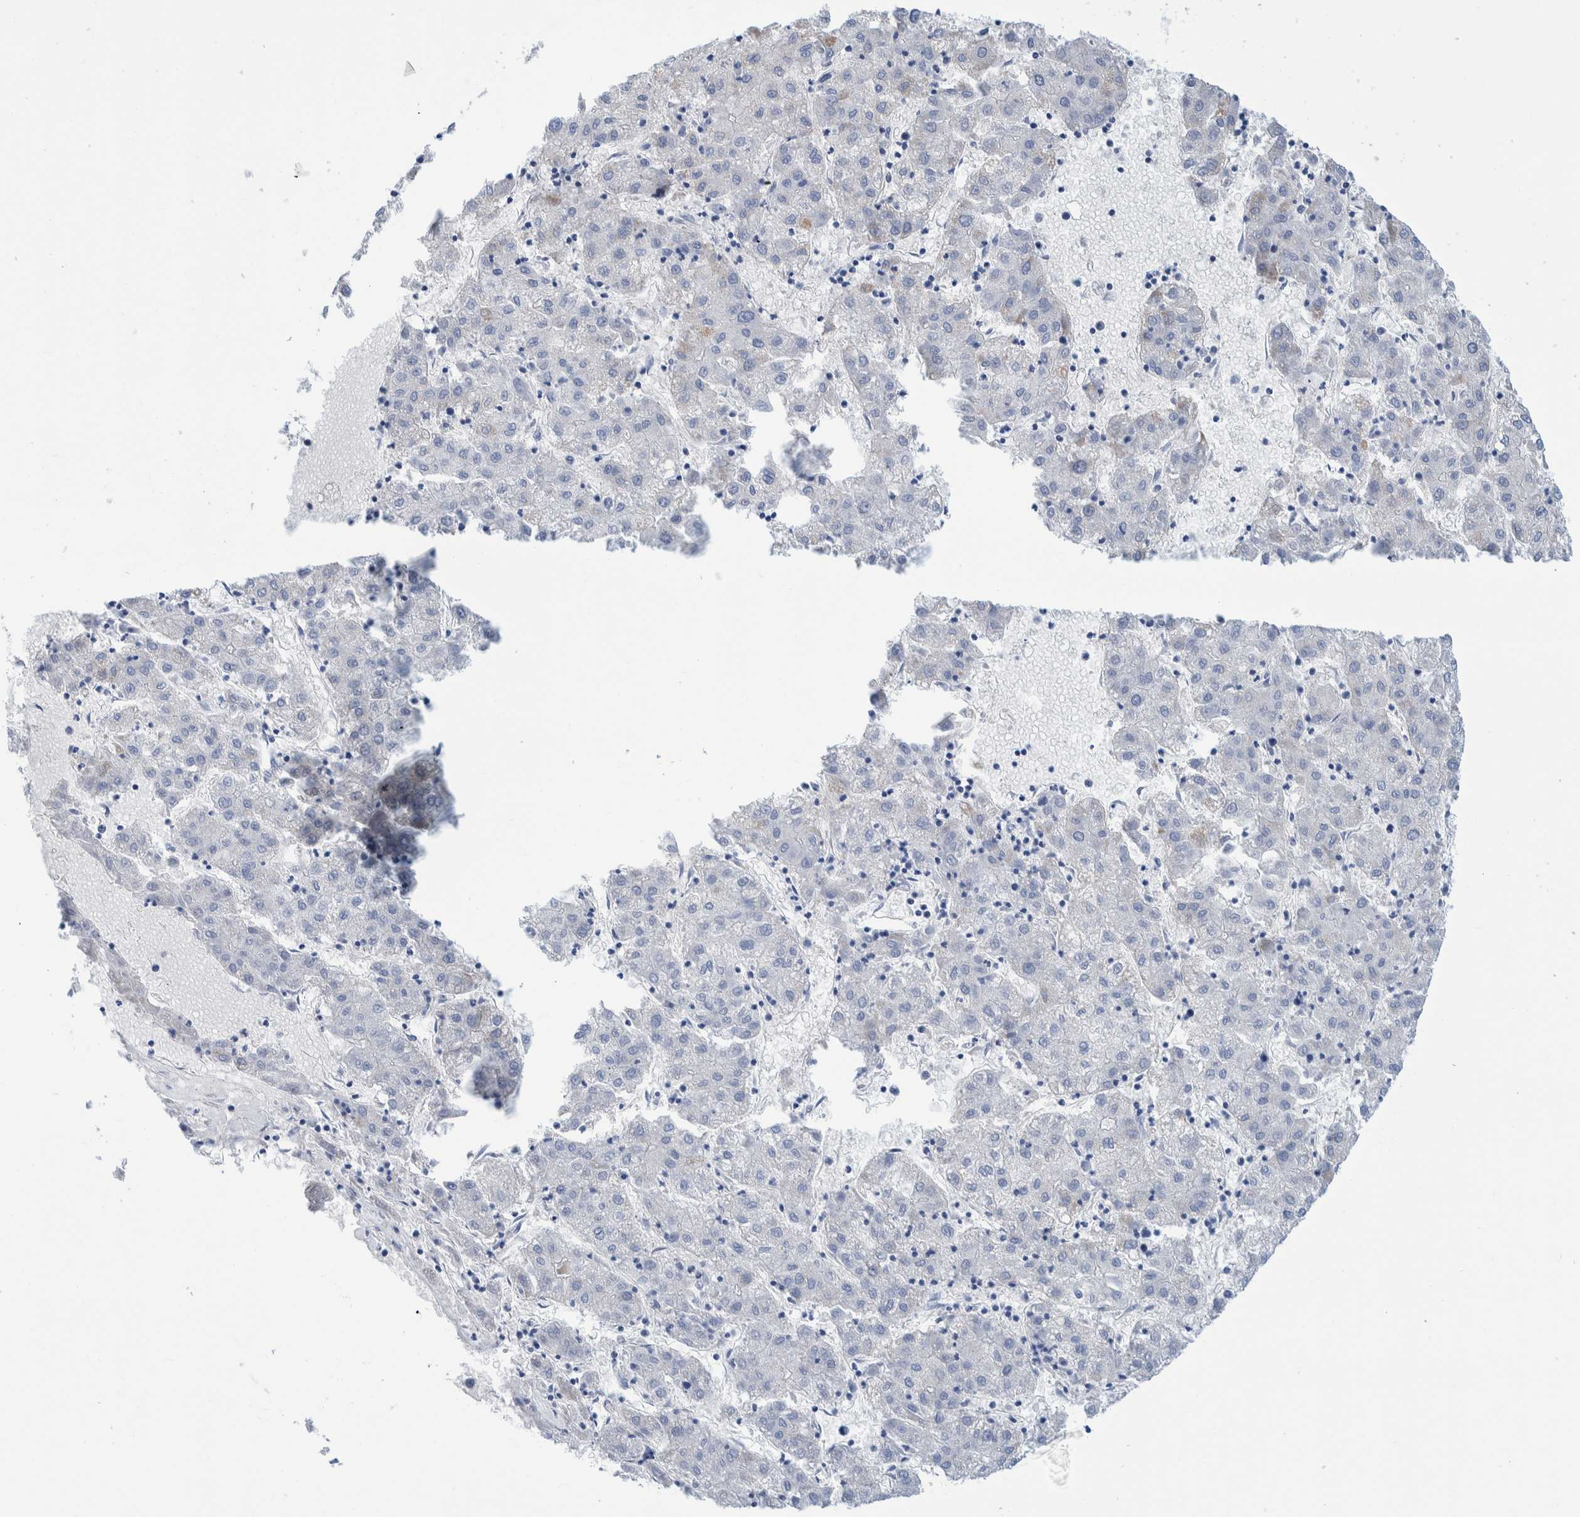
{"staining": {"intensity": "negative", "quantity": "none", "location": "none"}, "tissue": "liver cancer", "cell_type": "Tumor cells", "image_type": "cancer", "snomed": [{"axis": "morphology", "description": "Carcinoma, Hepatocellular, NOS"}, {"axis": "topography", "description": "Liver"}], "caption": "Tumor cells show no significant positivity in liver hepatocellular carcinoma.", "gene": "KRT14", "patient": {"sex": "male", "age": 72}}